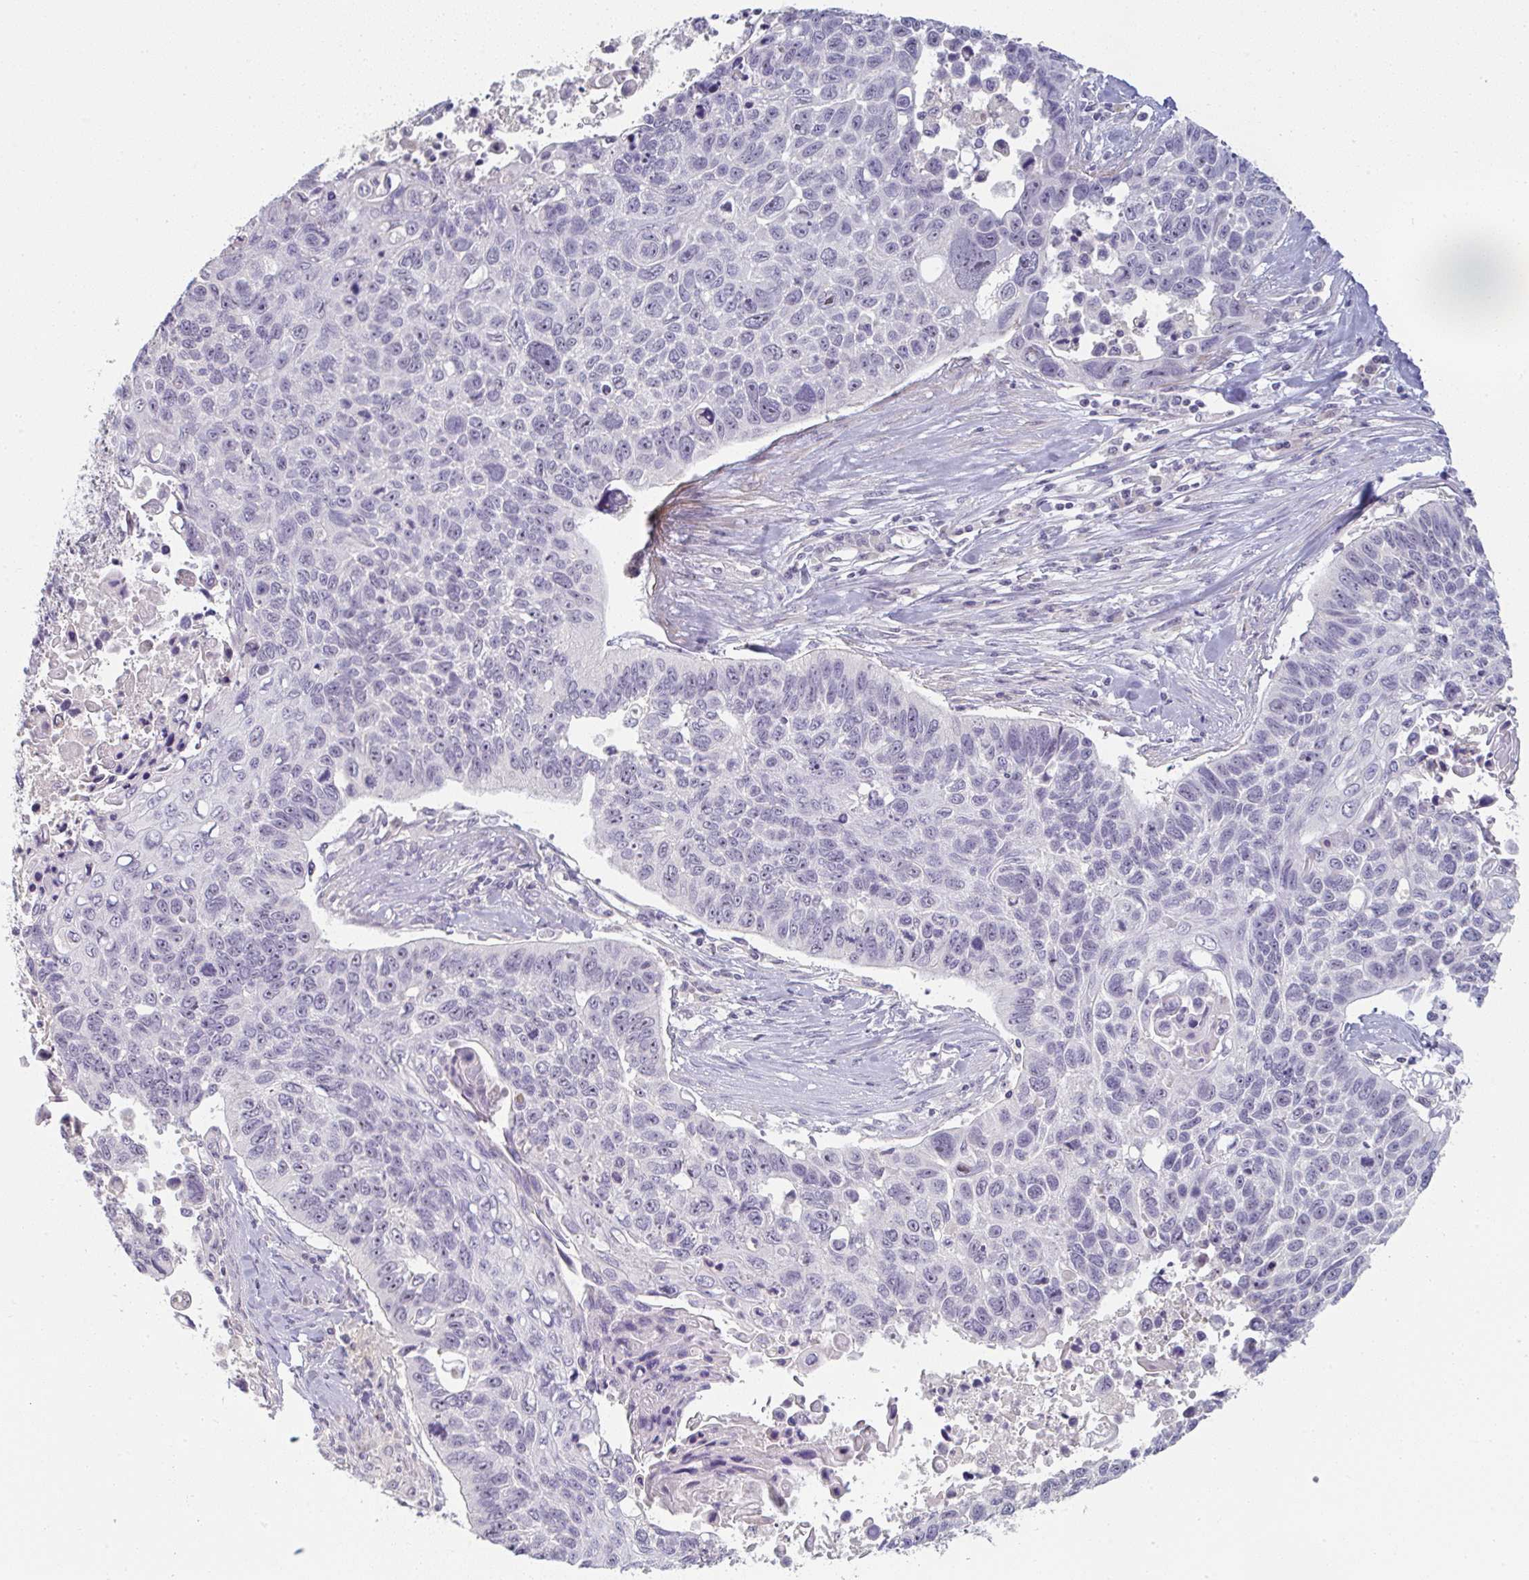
{"staining": {"intensity": "negative", "quantity": "none", "location": "none"}, "tissue": "lung cancer", "cell_type": "Tumor cells", "image_type": "cancer", "snomed": [{"axis": "morphology", "description": "Squamous cell carcinoma, NOS"}, {"axis": "topography", "description": "Lung"}], "caption": "This photomicrograph is of squamous cell carcinoma (lung) stained with IHC to label a protein in brown with the nuclei are counter-stained blue. There is no staining in tumor cells.", "gene": "PPFIA4", "patient": {"sex": "male", "age": 62}}